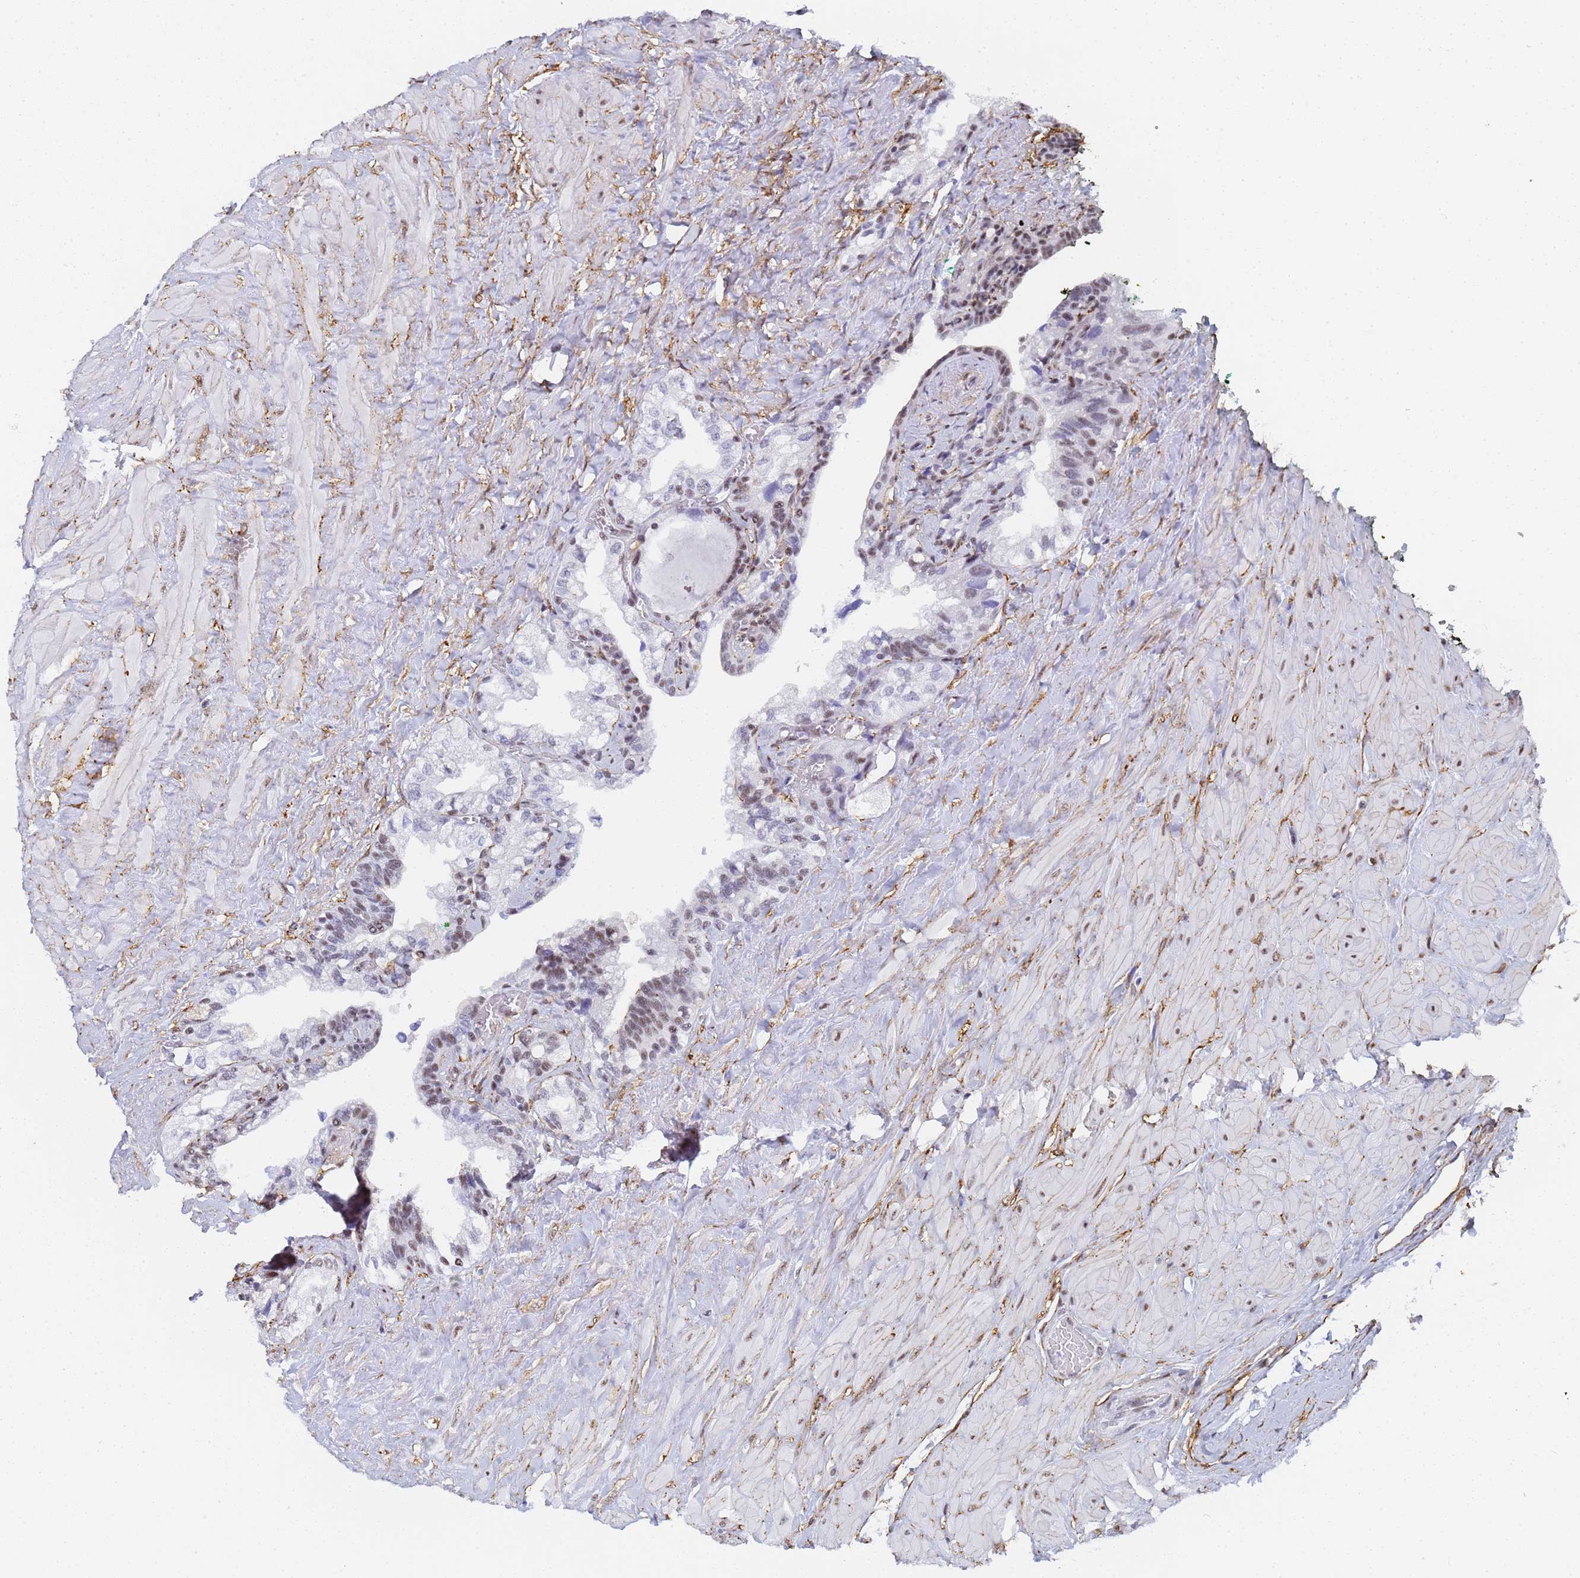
{"staining": {"intensity": "weak", "quantity": "25%-75%", "location": "nuclear"}, "tissue": "seminal vesicle", "cell_type": "Glandular cells", "image_type": "normal", "snomed": [{"axis": "morphology", "description": "Normal tissue, NOS"}, {"axis": "topography", "description": "Seminal veicle"}, {"axis": "topography", "description": "Peripheral nerve tissue"}], "caption": "Protein expression analysis of benign seminal vesicle exhibits weak nuclear positivity in about 25%-75% of glandular cells.", "gene": "PRRT4", "patient": {"sex": "male", "age": 60}}